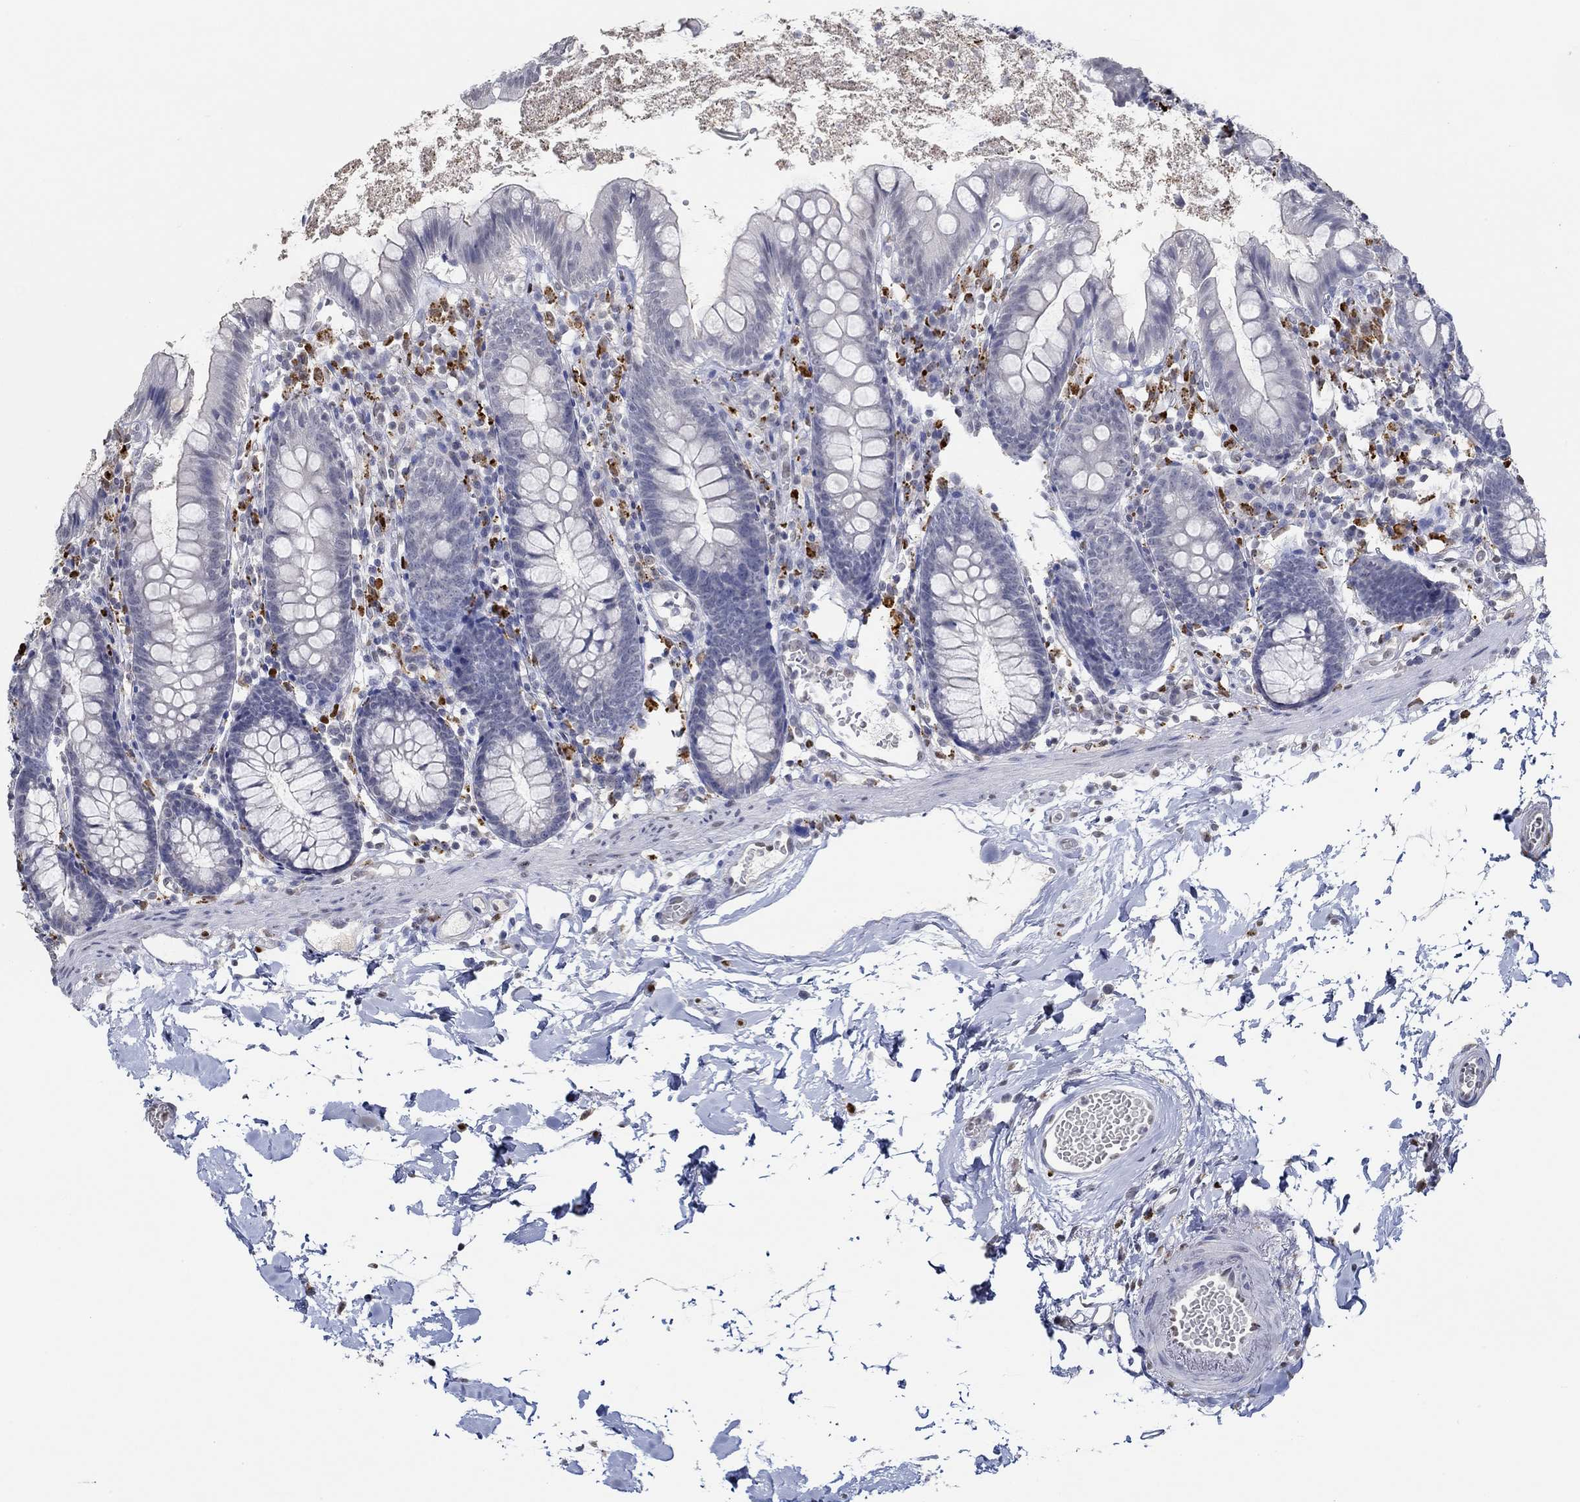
{"staining": {"intensity": "weak", "quantity": "25%-75%", "location": "cytoplasmic/membranous"}, "tissue": "small intestine", "cell_type": "Glandular cells", "image_type": "normal", "snomed": [{"axis": "morphology", "description": "Normal tissue, NOS"}, {"axis": "topography", "description": "Small intestine"}], "caption": "Immunohistochemical staining of benign human small intestine shows 25%-75% levels of weak cytoplasmic/membranous protein expression in about 25%-75% of glandular cells.", "gene": "GATA2", "patient": {"sex": "female", "age": 90}}